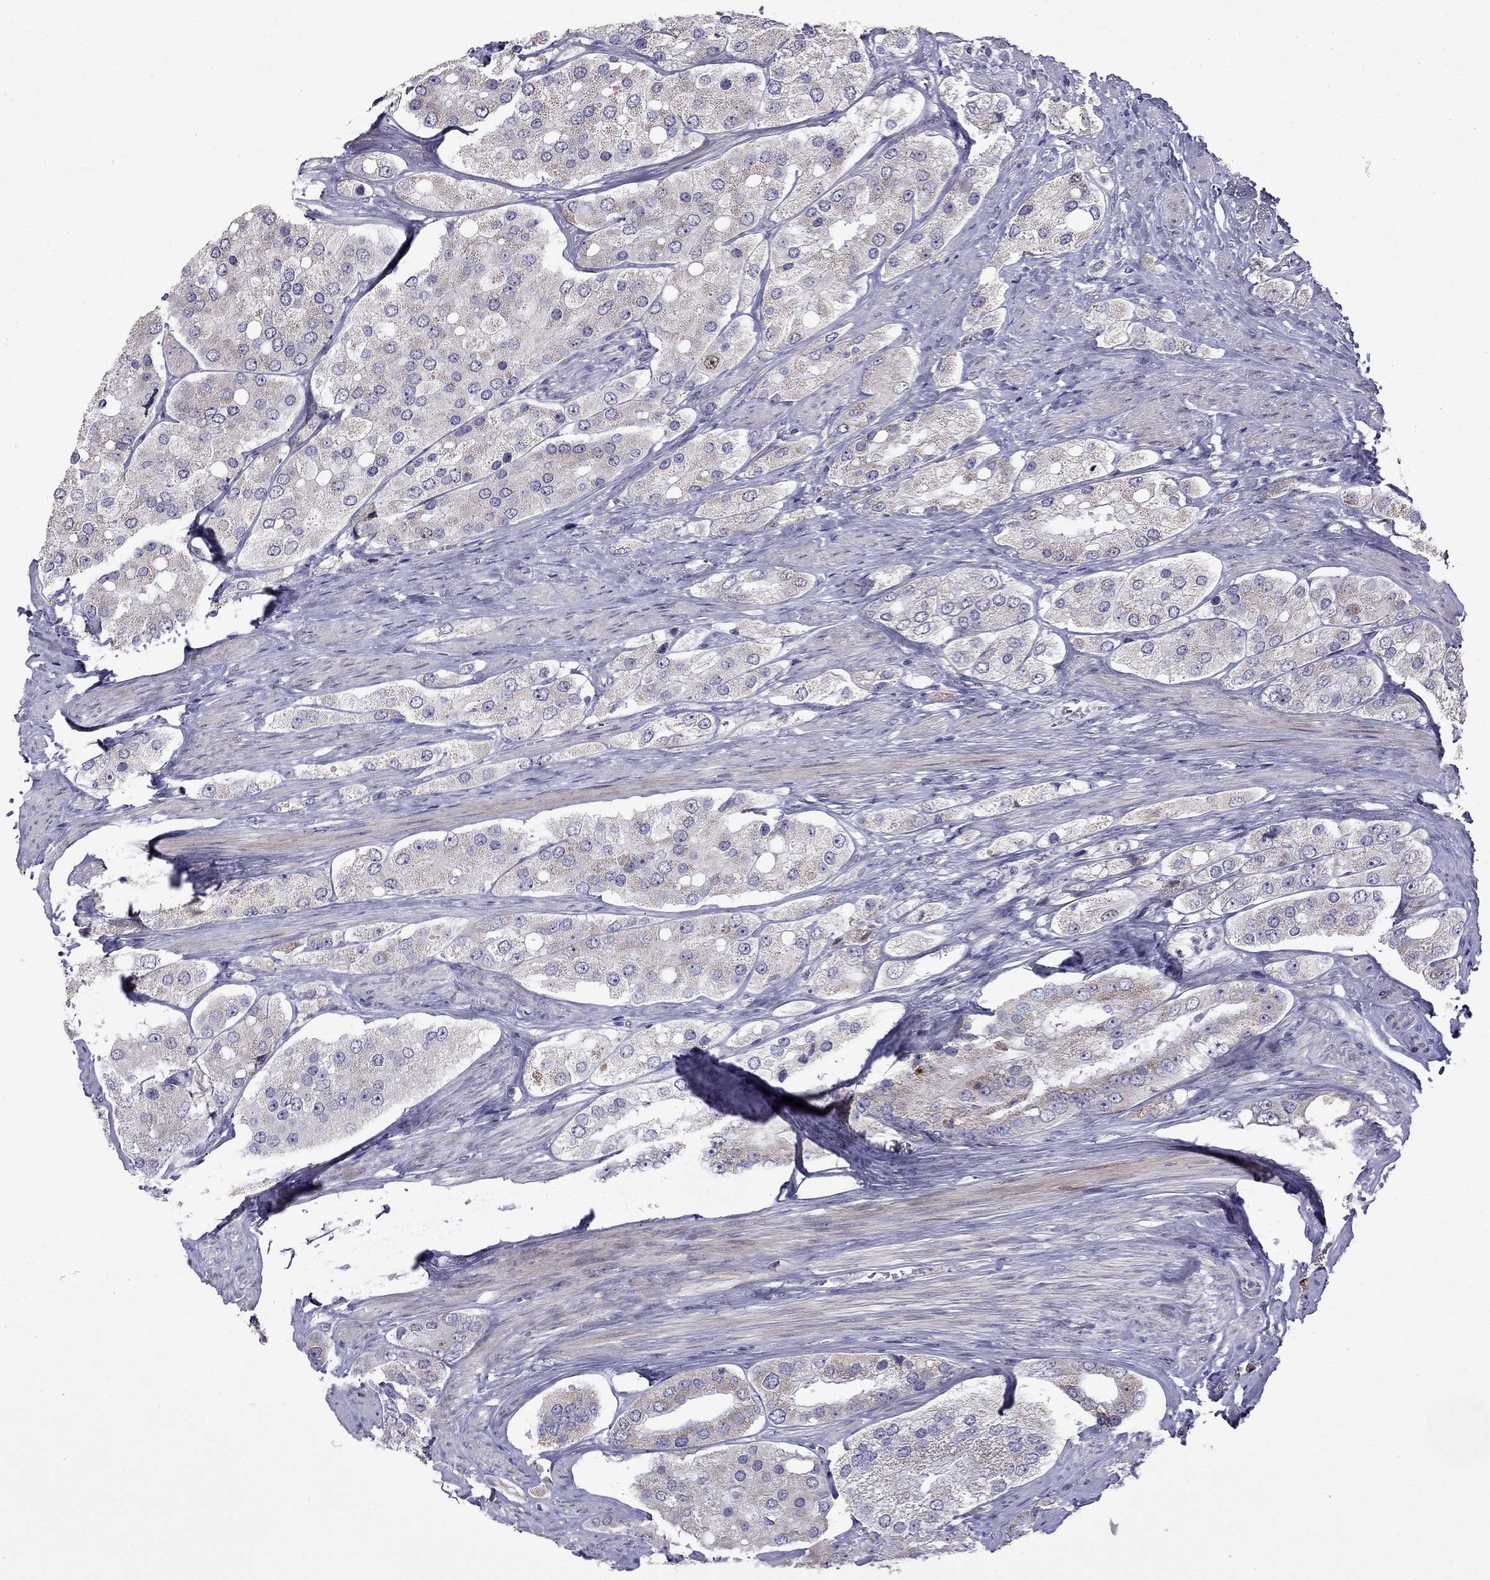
{"staining": {"intensity": "weak", "quantity": ">75%", "location": "cytoplasmic/membranous"}, "tissue": "prostate cancer", "cell_type": "Tumor cells", "image_type": "cancer", "snomed": [{"axis": "morphology", "description": "Adenocarcinoma, Low grade"}, {"axis": "topography", "description": "Prostate"}], "caption": "Human low-grade adenocarcinoma (prostate) stained for a protein (brown) demonstrates weak cytoplasmic/membranous positive staining in about >75% of tumor cells.", "gene": "UHRF1", "patient": {"sex": "male", "age": 69}}